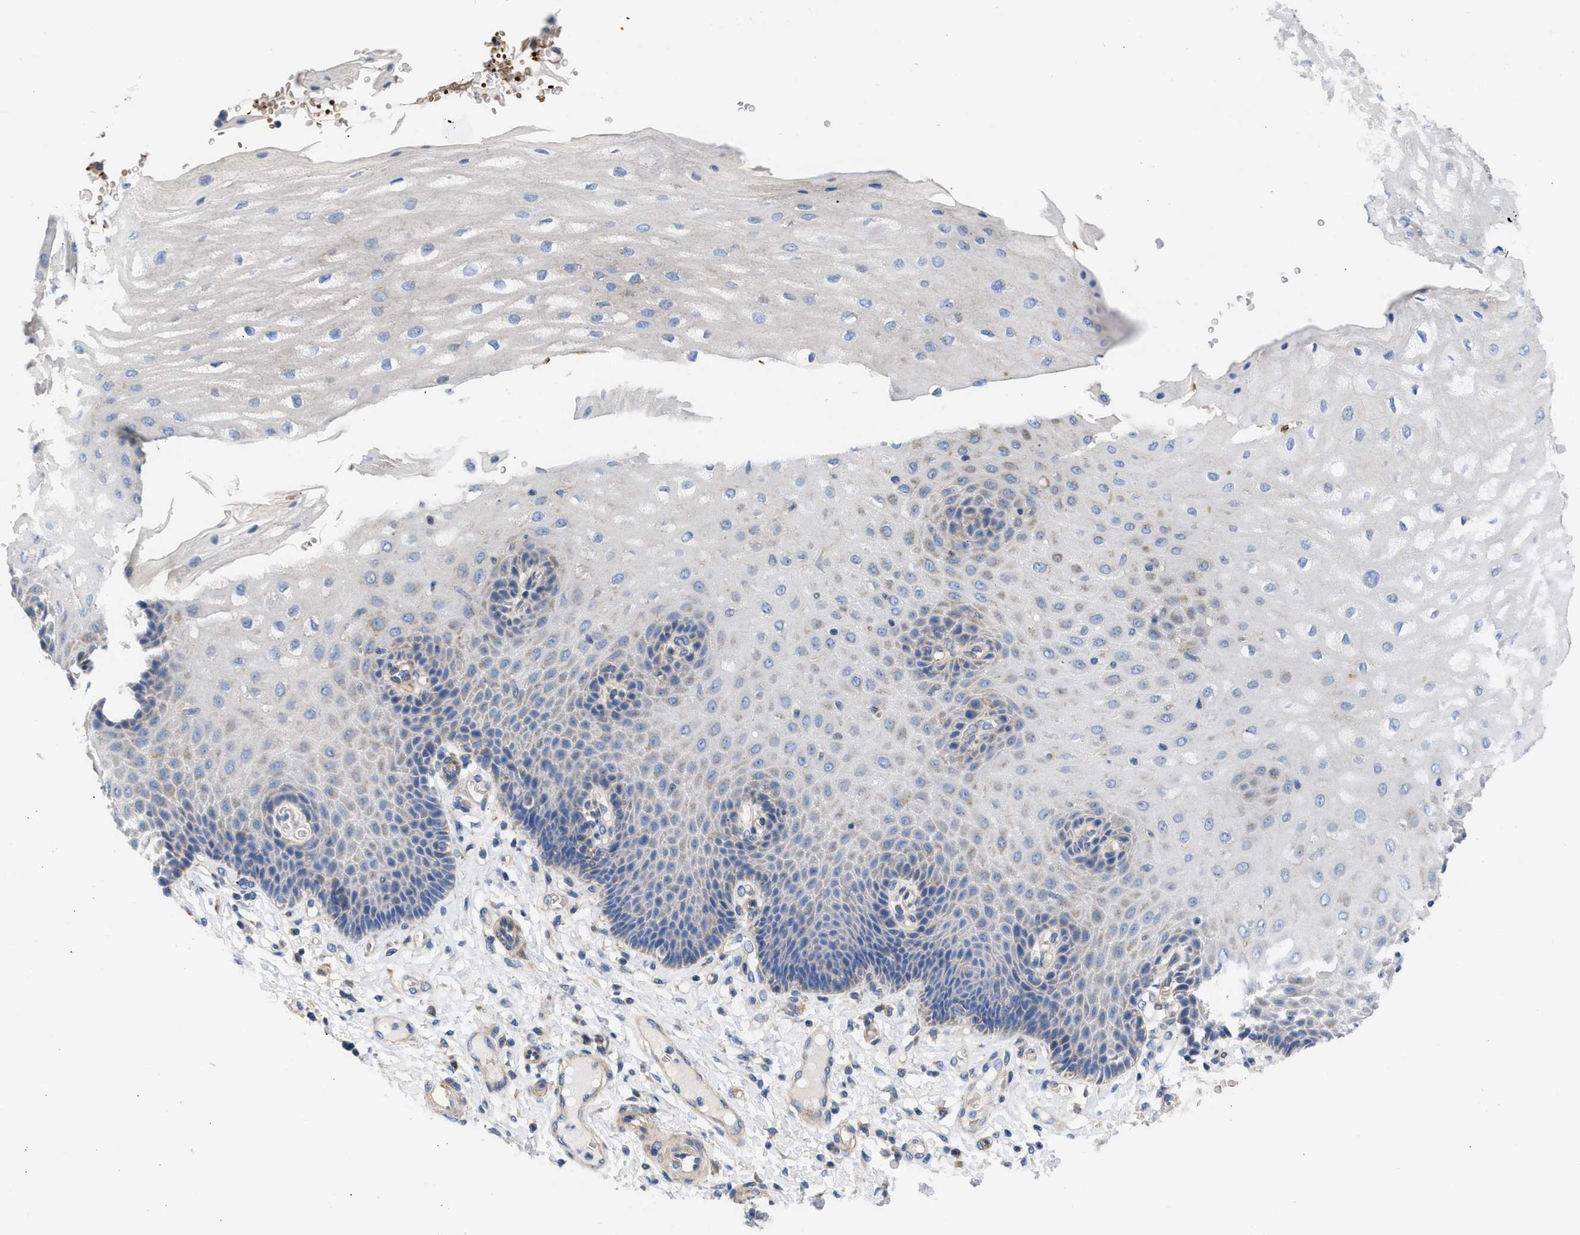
{"staining": {"intensity": "weak", "quantity": "<25%", "location": "cytoplasmic/membranous"}, "tissue": "esophagus", "cell_type": "Squamous epithelial cells", "image_type": "normal", "snomed": [{"axis": "morphology", "description": "Normal tissue, NOS"}, {"axis": "topography", "description": "Esophagus"}], "caption": "The immunohistochemistry (IHC) image has no significant positivity in squamous epithelial cells of esophagus.", "gene": "BTG3", "patient": {"sex": "male", "age": 54}}